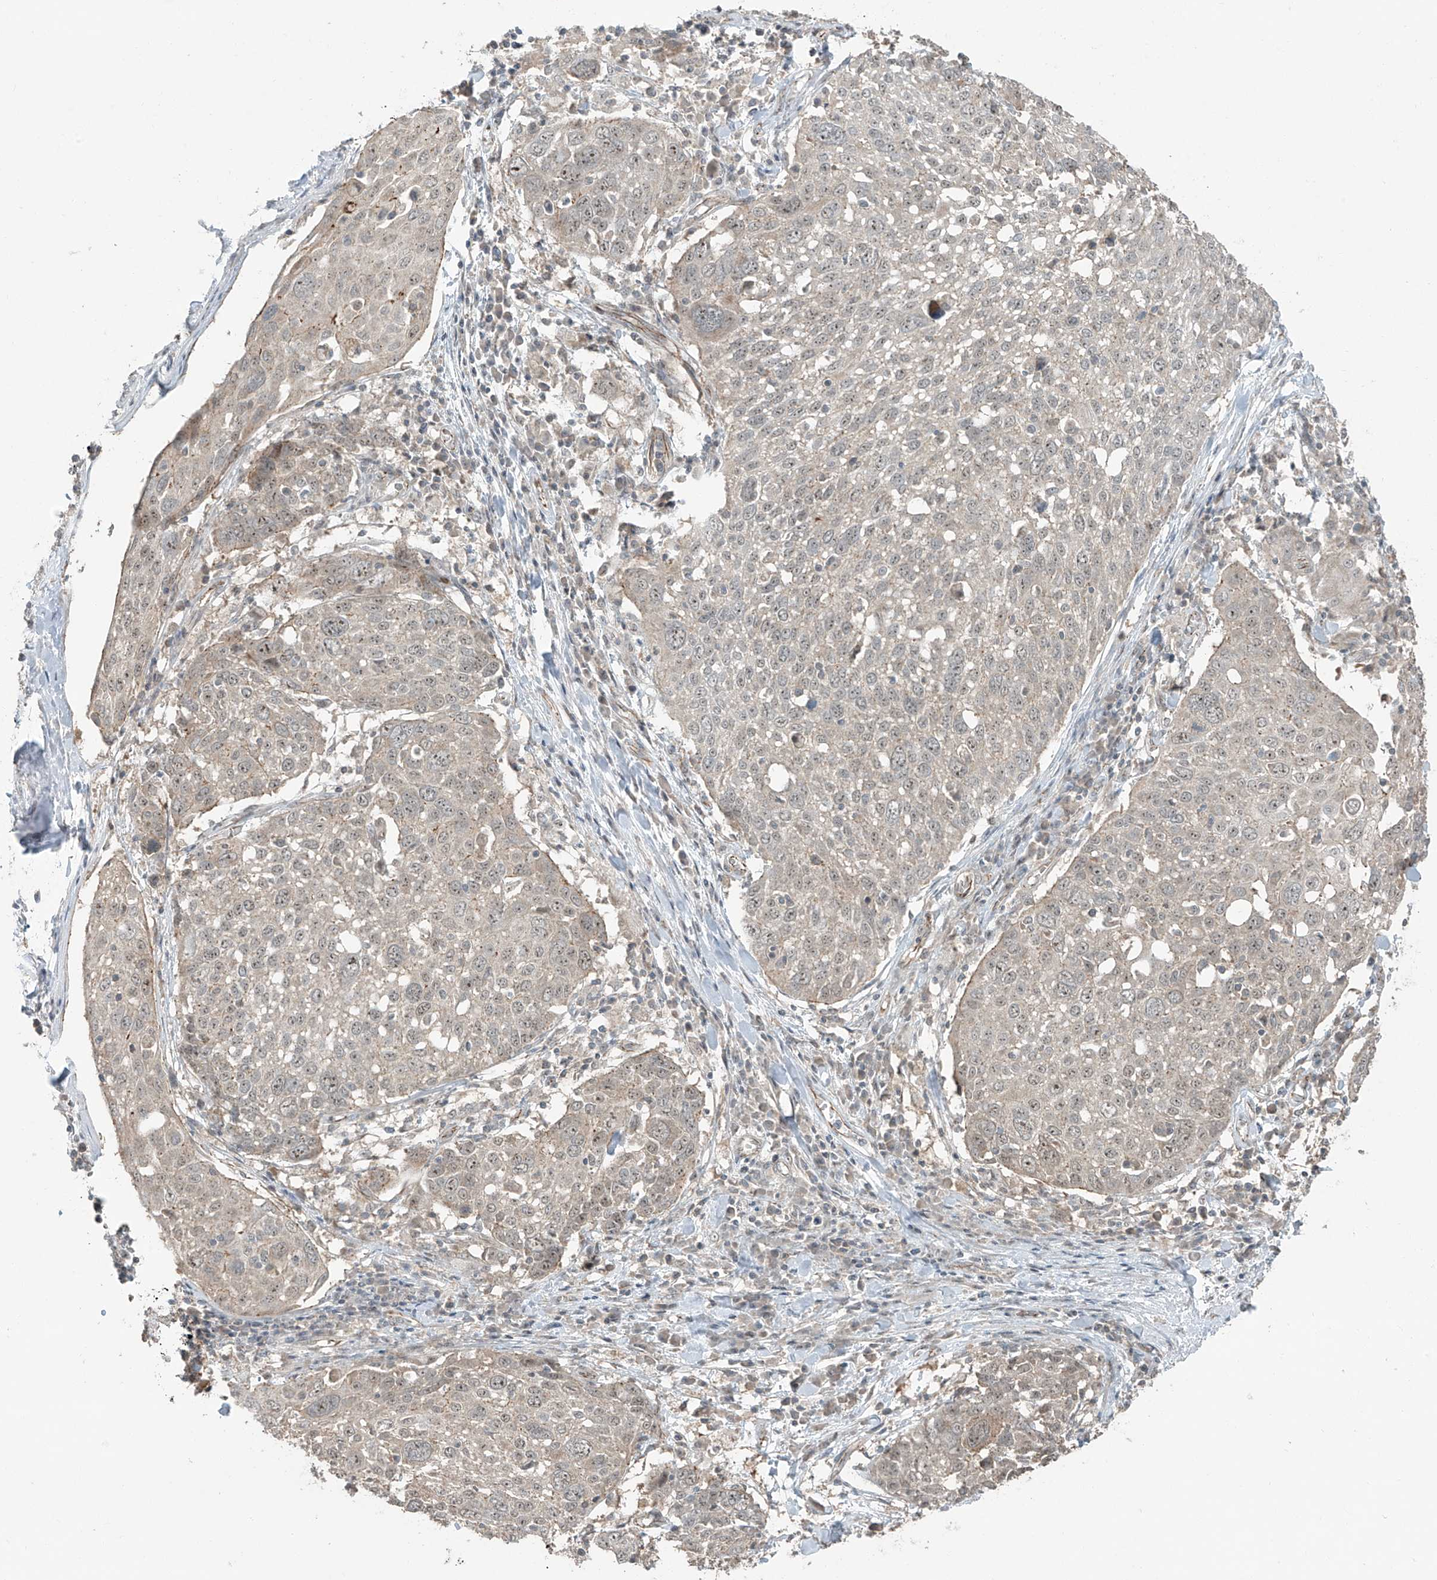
{"staining": {"intensity": "weak", "quantity": "25%-75%", "location": "cytoplasmic/membranous,nuclear"}, "tissue": "lung cancer", "cell_type": "Tumor cells", "image_type": "cancer", "snomed": [{"axis": "morphology", "description": "Squamous cell carcinoma, NOS"}, {"axis": "topography", "description": "Lung"}], "caption": "An IHC photomicrograph of neoplastic tissue is shown. Protein staining in brown labels weak cytoplasmic/membranous and nuclear positivity in lung cancer within tumor cells. (DAB (3,3'-diaminobenzidine) = brown stain, brightfield microscopy at high magnification).", "gene": "ZNF16", "patient": {"sex": "male", "age": 65}}